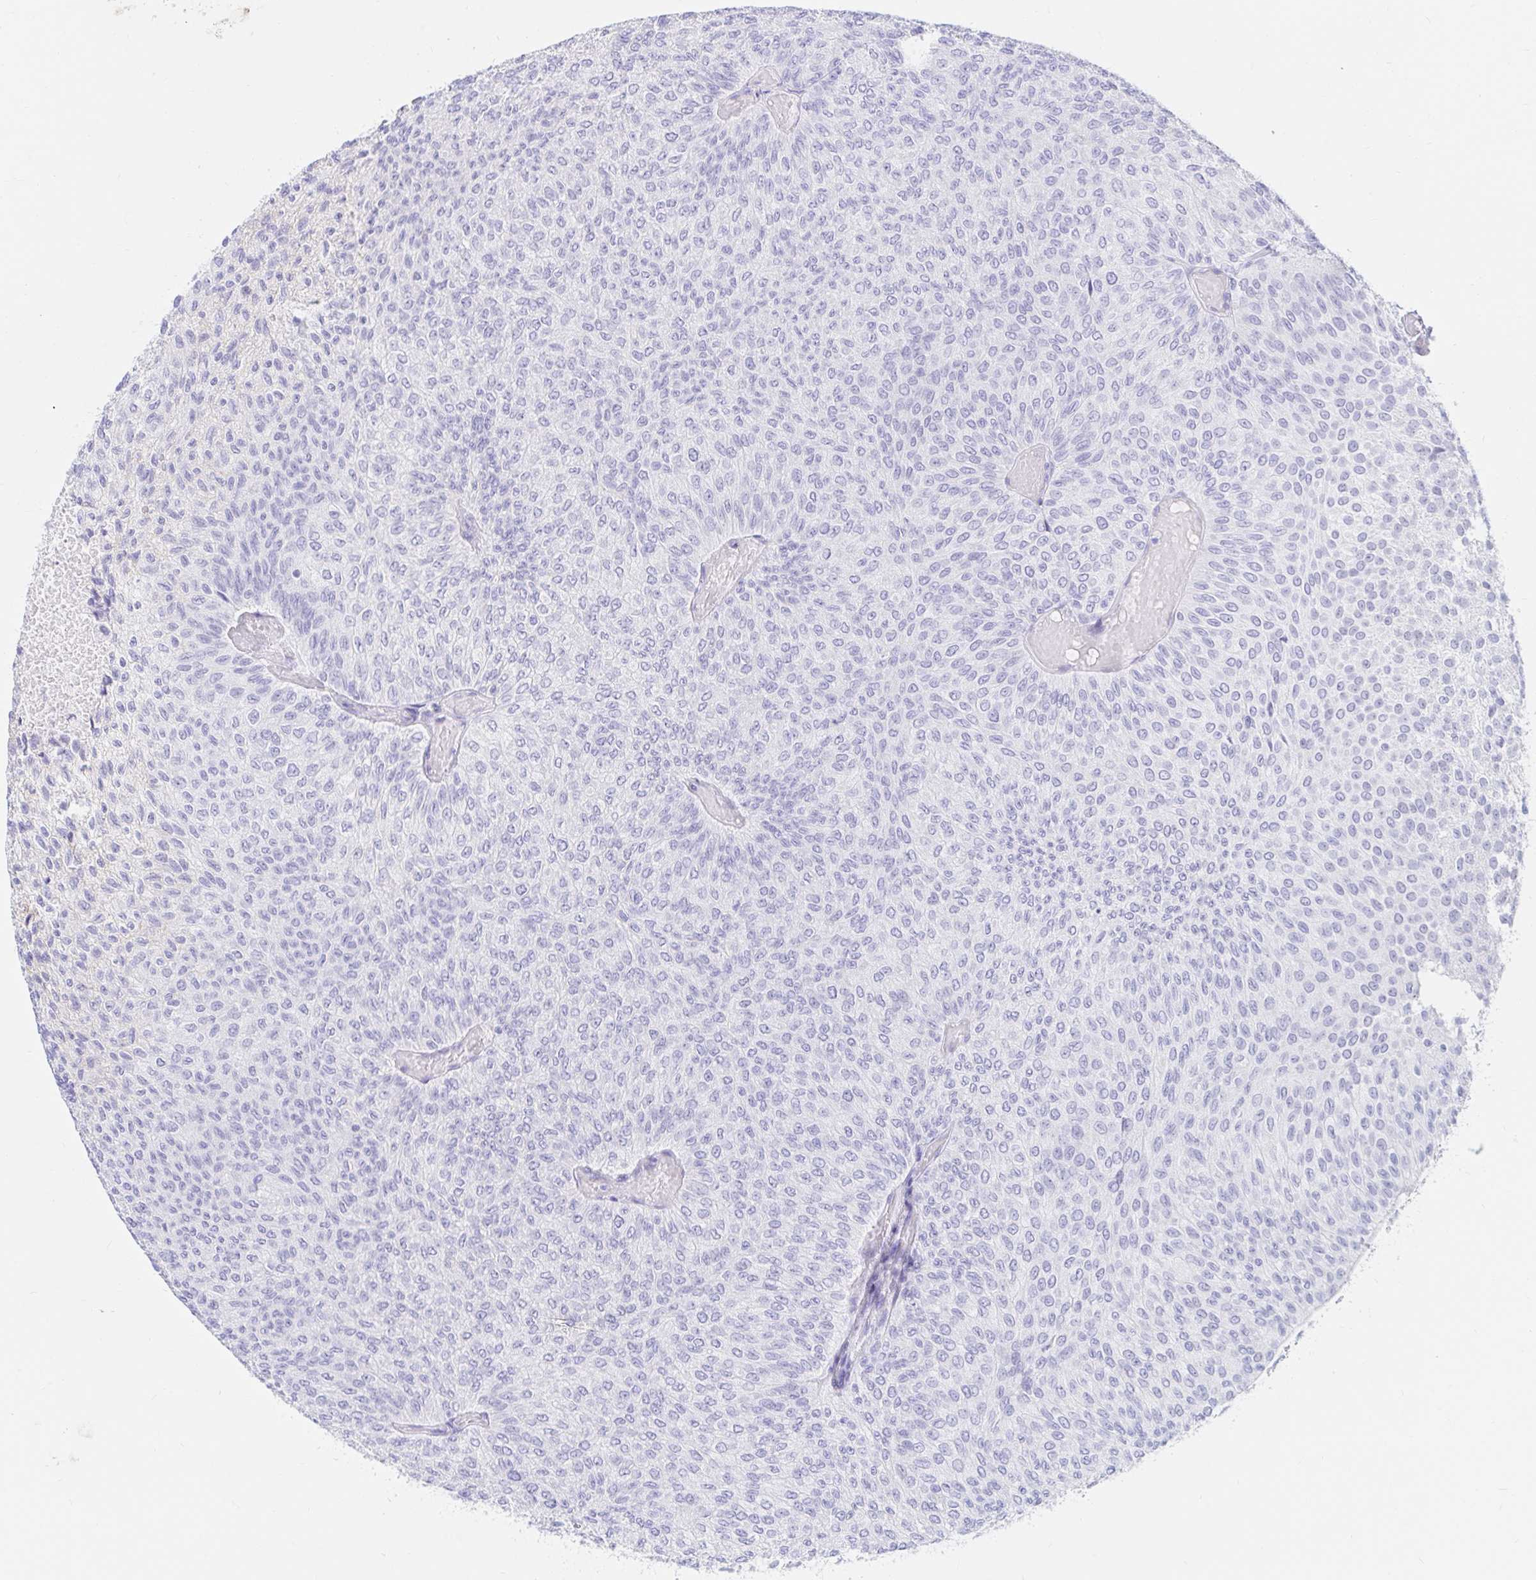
{"staining": {"intensity": "negative", "quantity": "none", "location": "none"}, "tissue": "urothelial cancer", "cell_type": "Tumor cells", "image_type": "cancer", "snomed": [{"axis": "morphology", "description": "Urothelial carcinoma, Low grade"}, {"axis": "topography", "description": "Urinary bladder"}], "caption": "Tumor cells are negative for protein expression in human urothelial carcinoma (low-grade). The staining was performed using DAB to visualize the protein expression in brown, while the nuclei were stained in blue with hematoxylin (Magnification: 20x).", "gene": "OR6T1", "patient": {"sex": "male", "age": 78}}